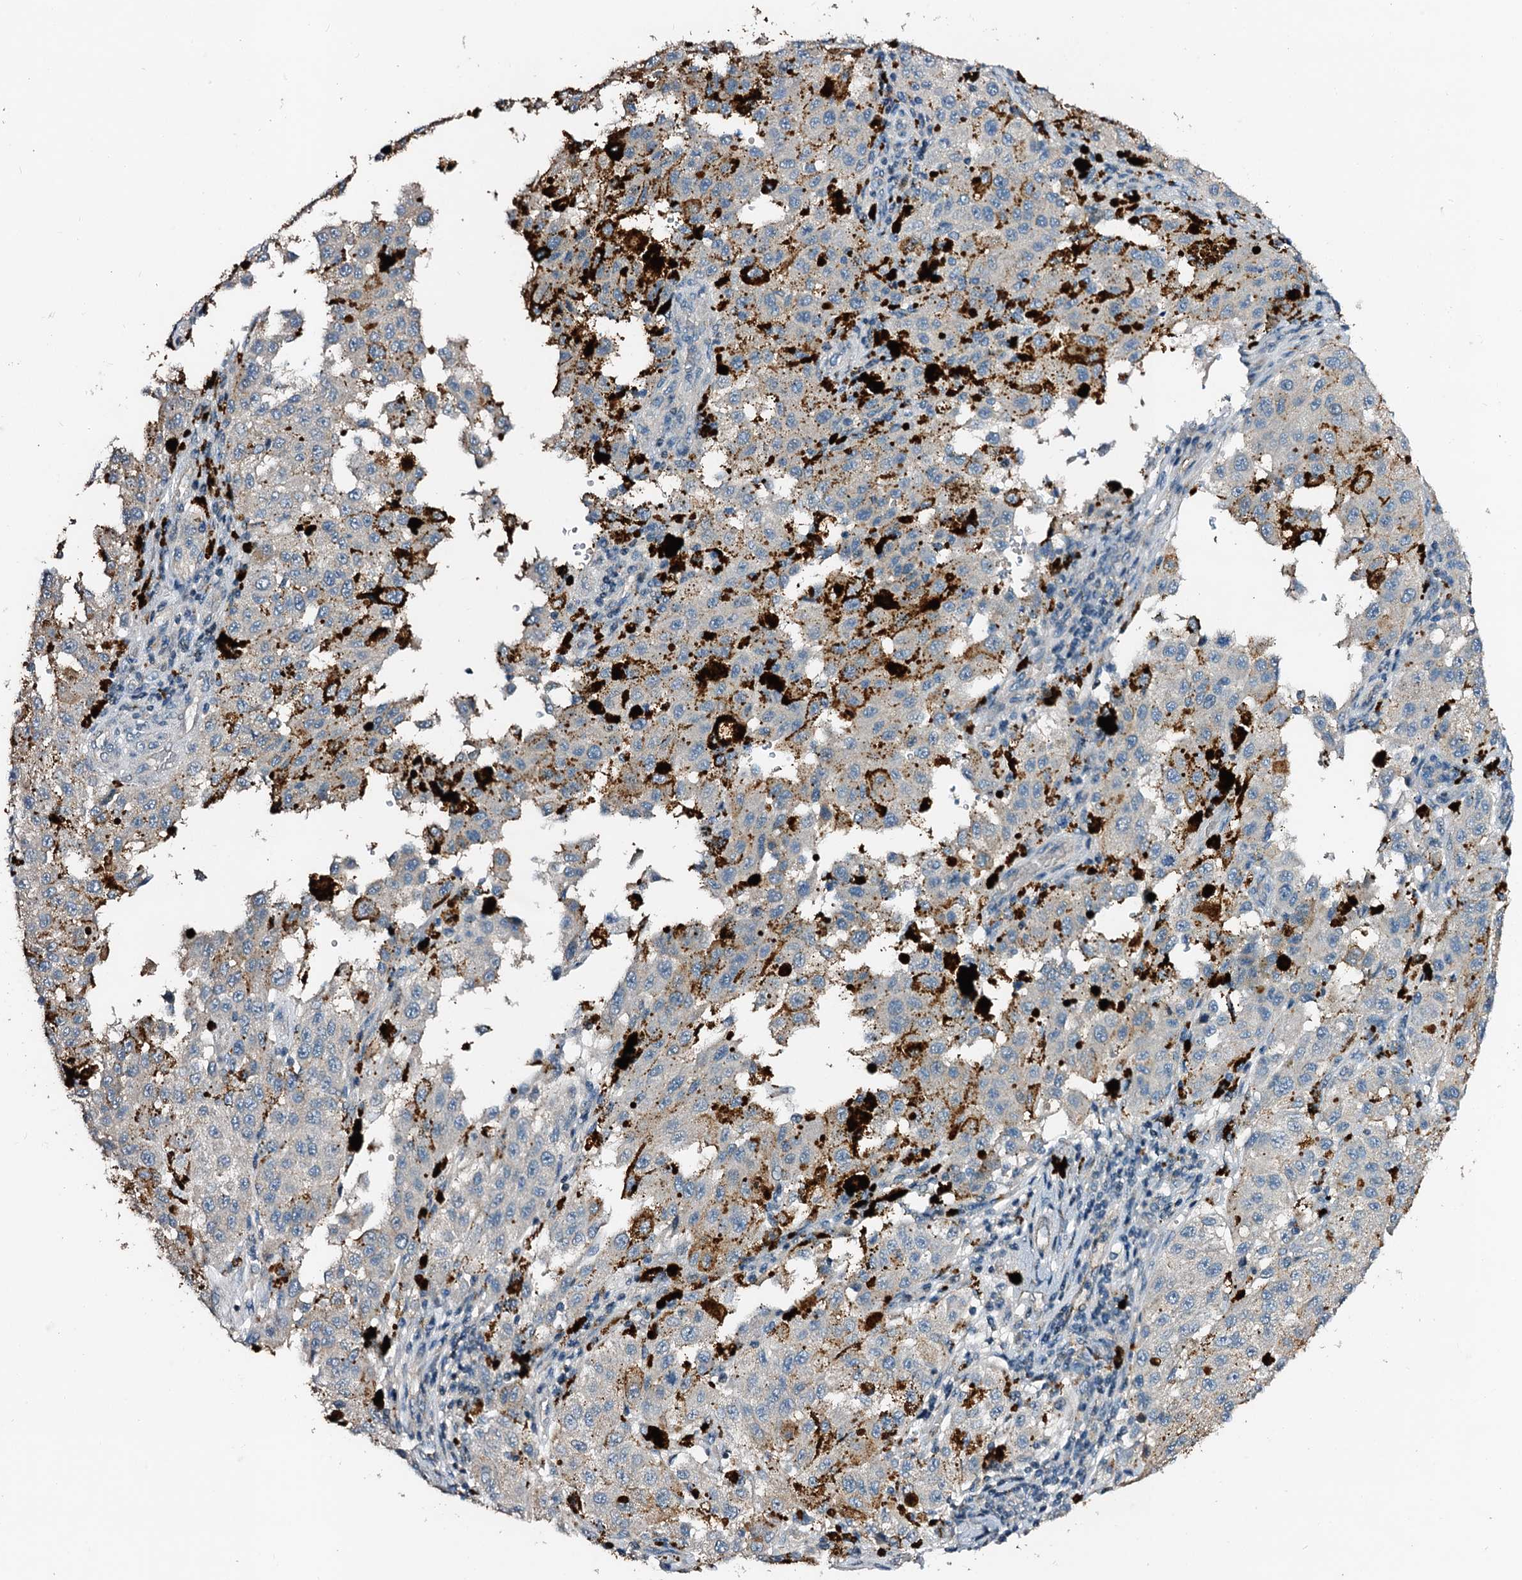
{"staining": {"intensity": "negative", "quantity": "none", "location": "none"}, "tissue": "melanoma", "cell_type": "Tumor cells", "image_type": "cancer", "snomed": [{"axis": "morphology", "description": "Malignant melanoma, NOS"}, {"axis": "topography", "description": "Skin"}], "caption": "This is a micrograph of IHC staining of malignant melanoma, which shows no staining in tumor cells.", "gene": "FIBIN", "patient": {"sex": "female", "age": 64}}